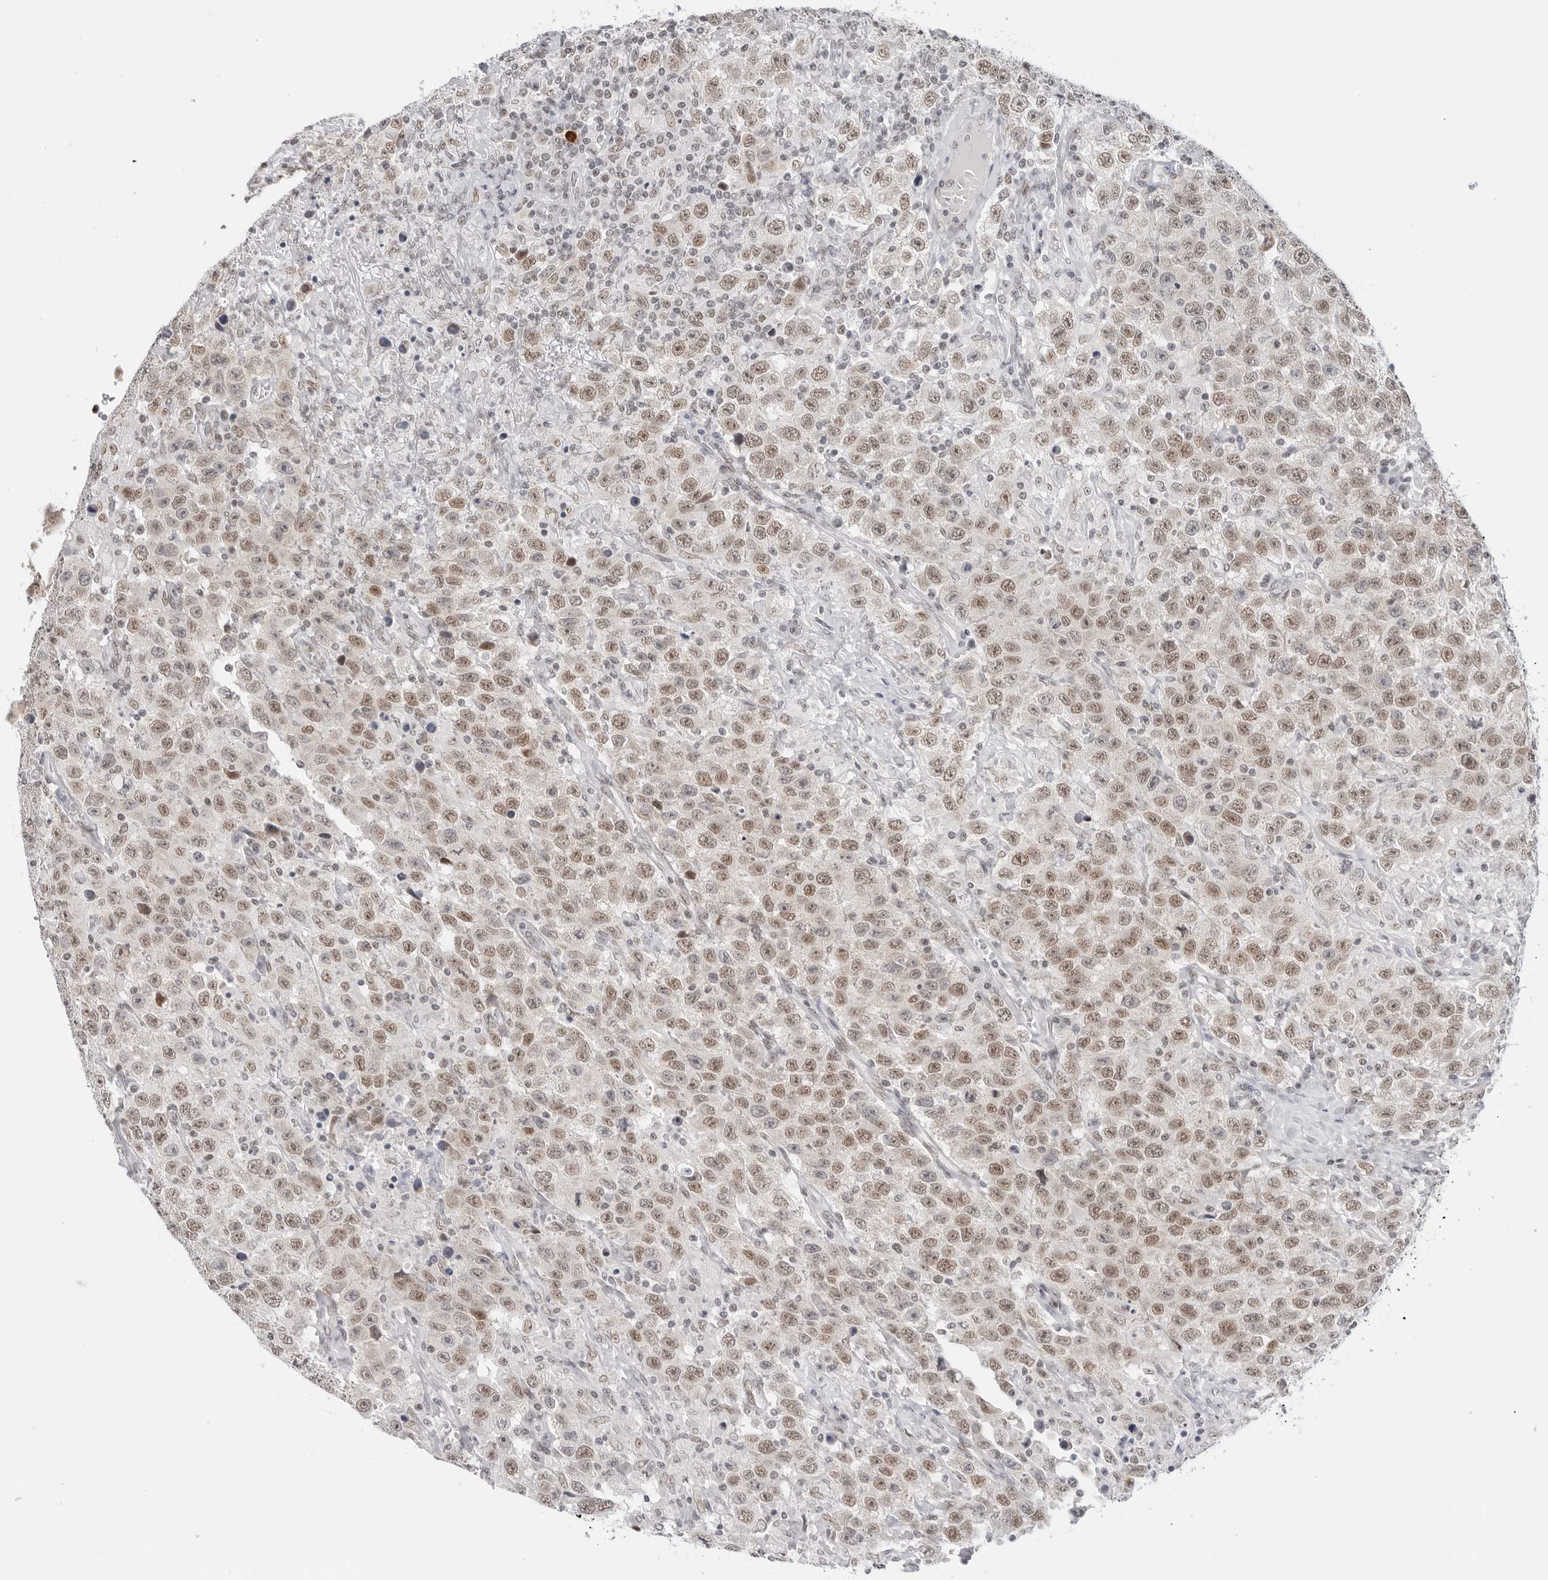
{"staining": {"intensity": "moderate", "quantity": ">75%", "location": "nuclear"}, "tissue": "testis cancer", "cell_type": "Tumor cells", "image_type": "cancer", "snomed": [{"axis": "morphology", "description": "Seminoma, NOS"}, {"axis": "topography", "description": "Testis"}], "caption": "DAB immunohistochemical staining of human testis cancer (seminoma) reveals moderate nuclear protein positivity in approximately >75% of tumor cells.", "gene": "FOXK2", "patient": {"sex": "male", "age": 41}}